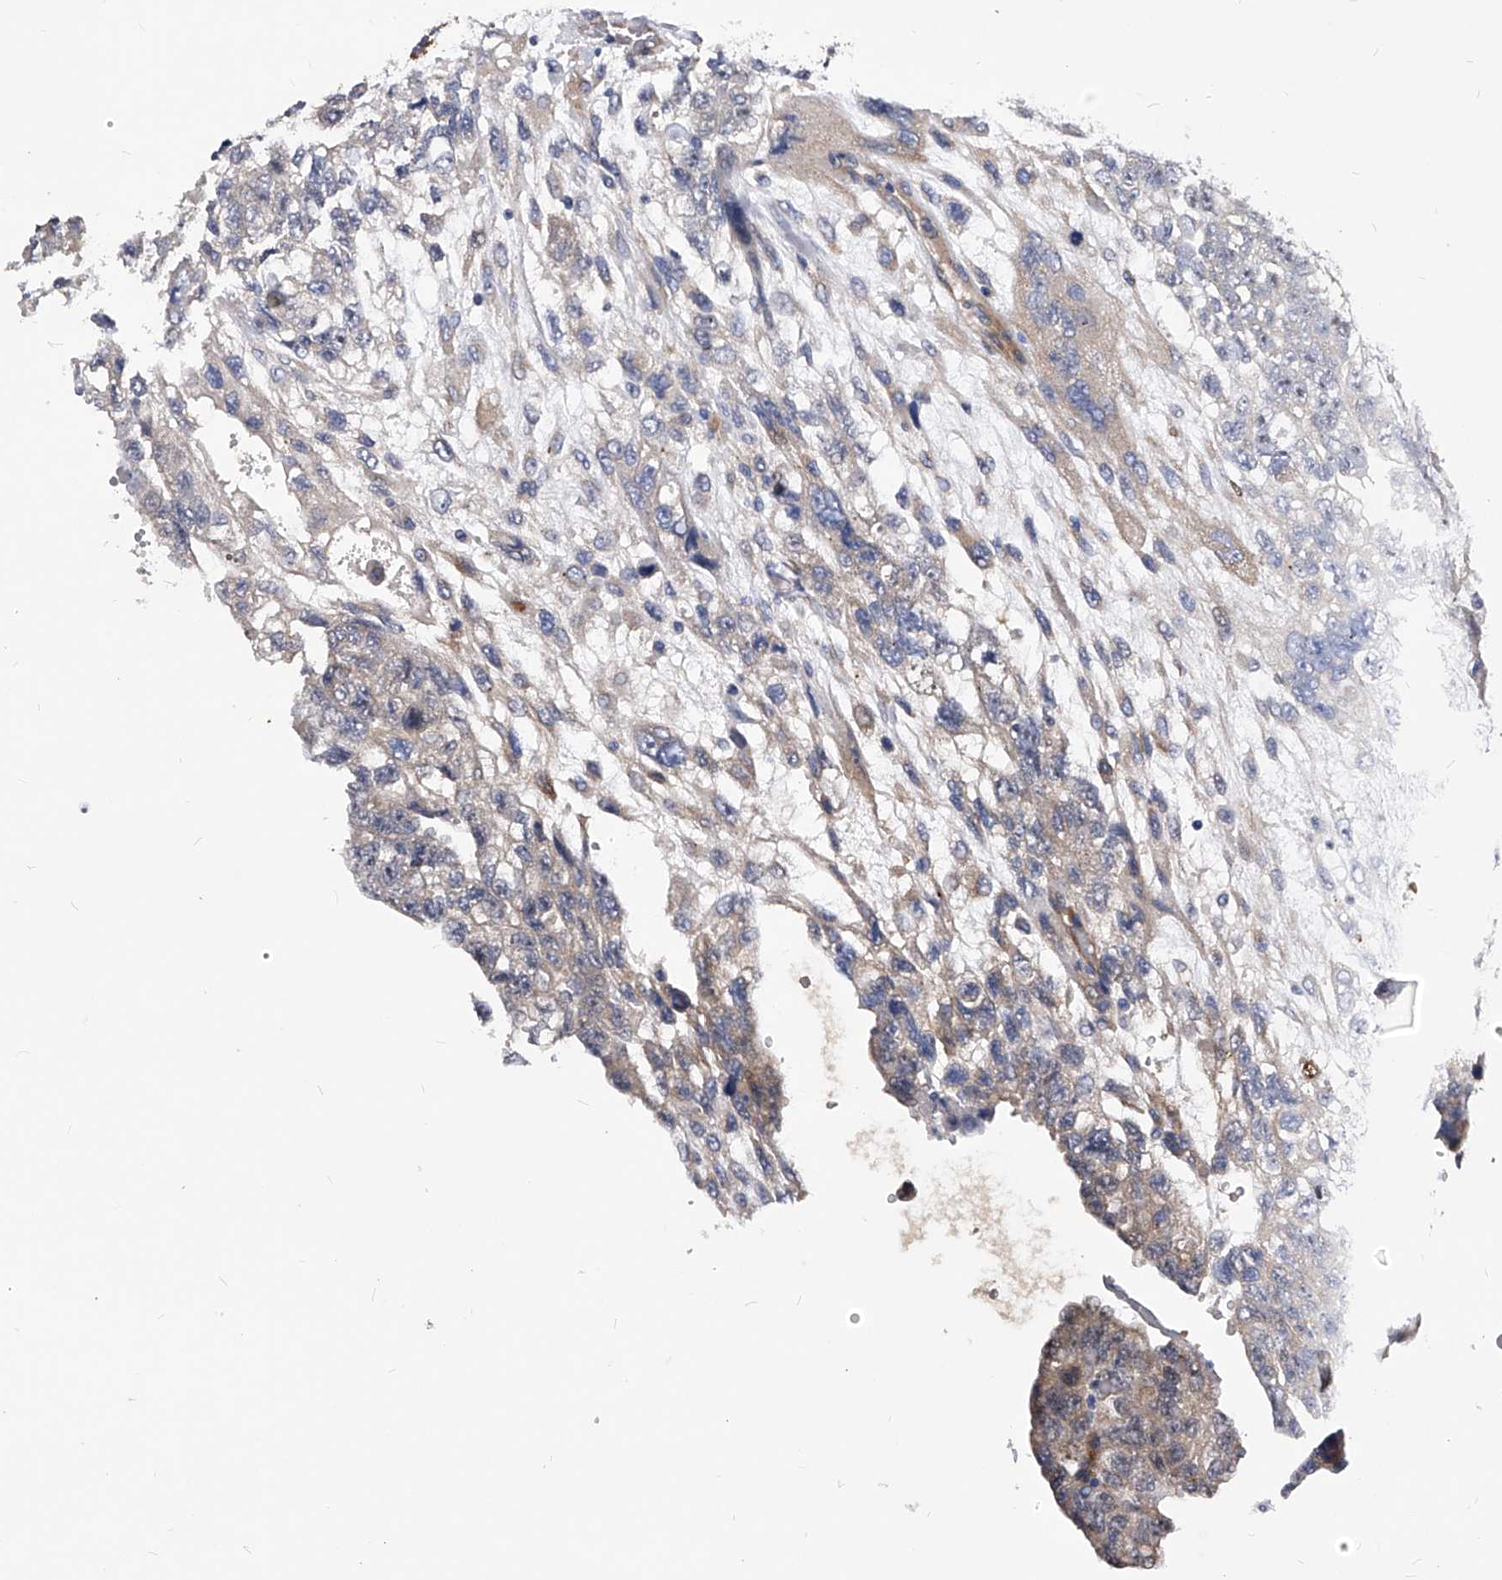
{"staining": {"intensity": "weak", "quantity": "<25%", "location": "cytoplasmic/membranous"}, "tissue": "testis cancer", "cell_type": "Tumor cells", "image_type": "cancer", "snomed": [{"axis": "morphology", "description": "Carcinoma, Embryonal, NOS"}, {"axis": "topography", "description": "Testis"}], "caption": "Immunohistochemistry (IHC) of testis cancer demonstrates no staining in tumor cells.", "gene": "PPP5C", "patient": {"sex": "male", "age": 36}}